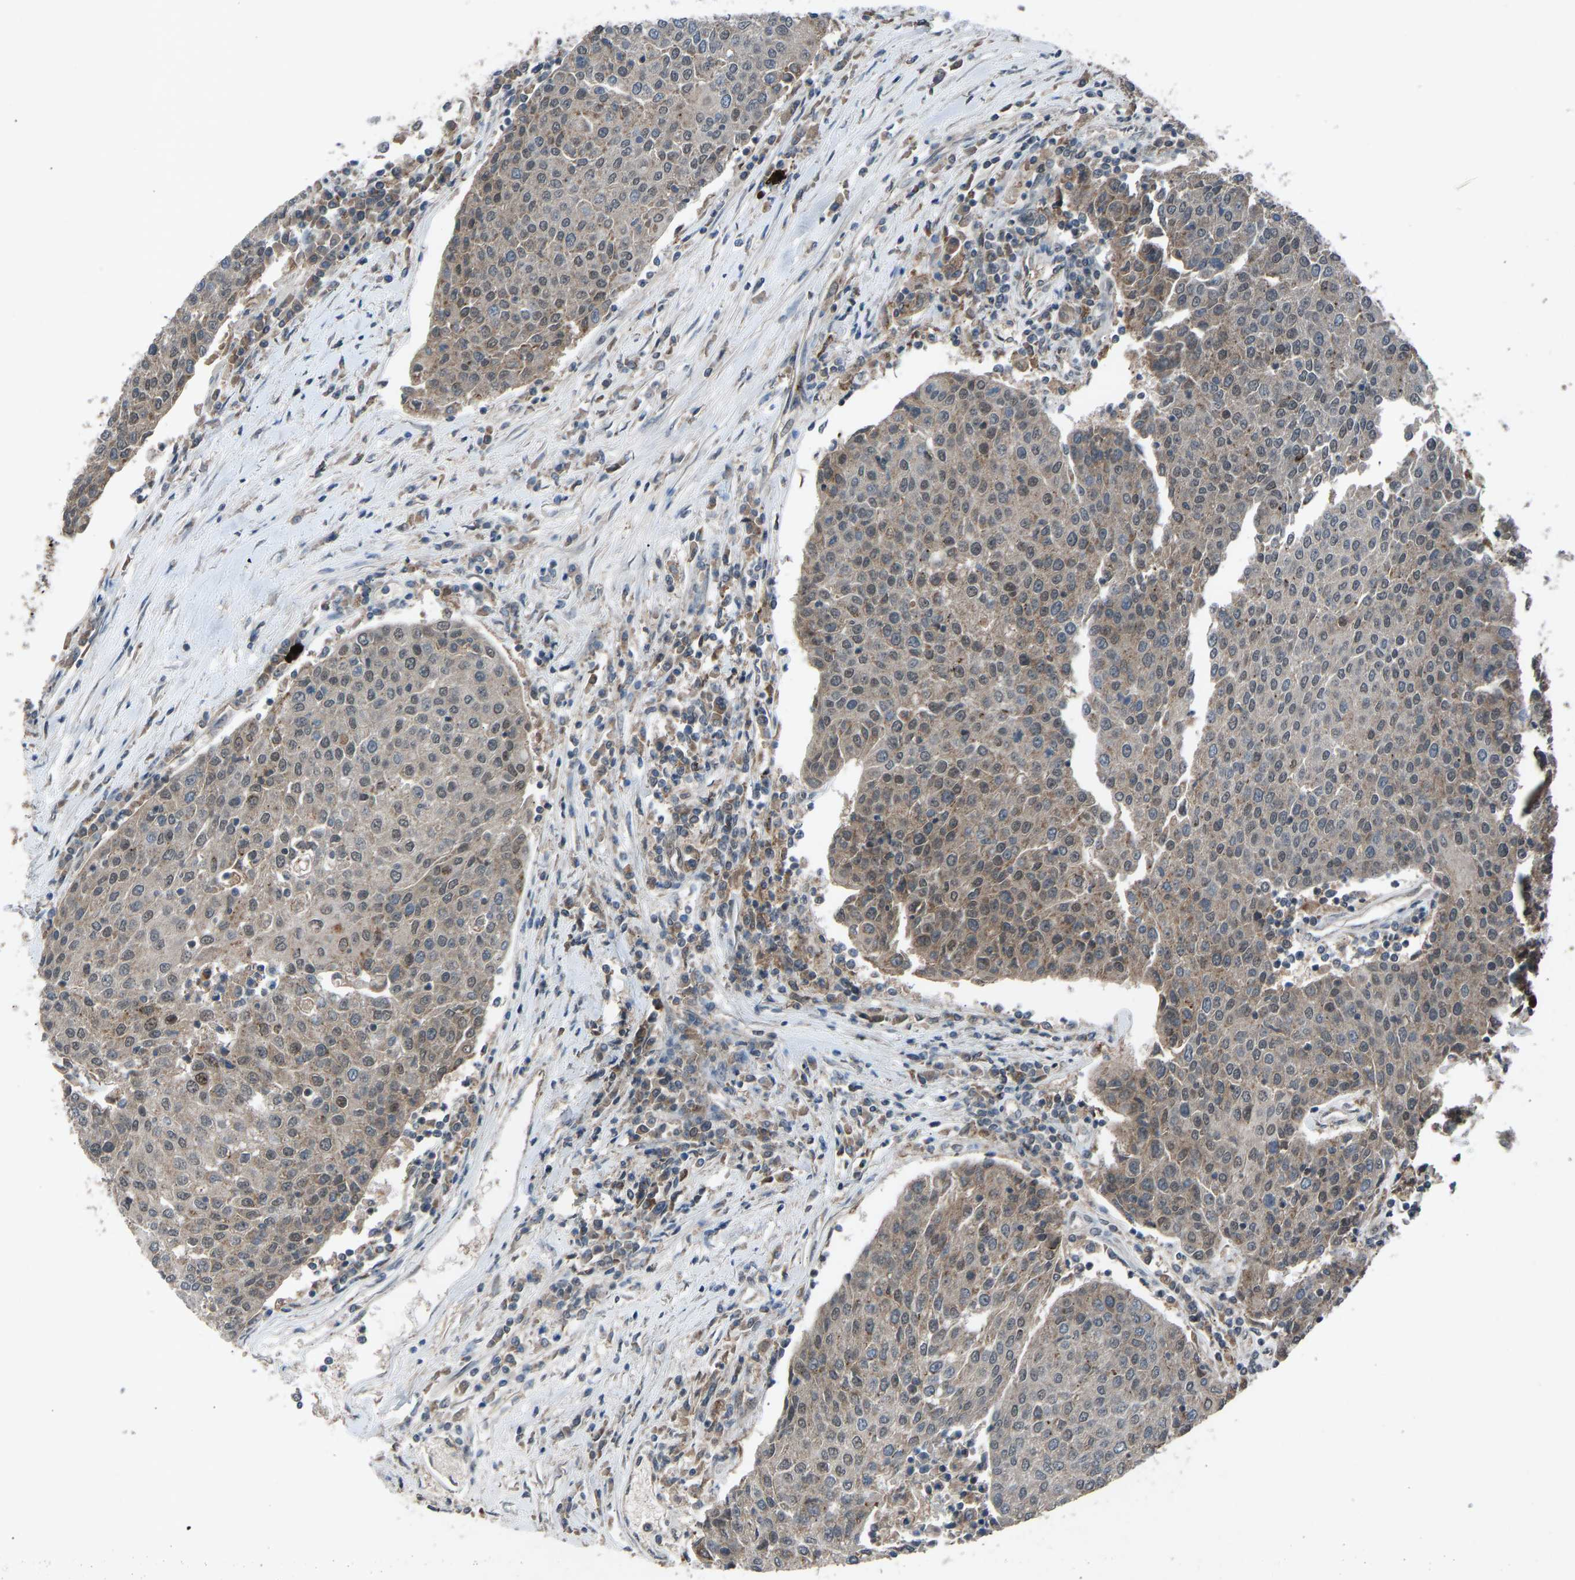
{"staining": {"intensity": "weak", "quantity": ">75%", "location": "cytoplasmic/membranous,nuclear"}, "tissue": "urothelial cancer", "cell_type": "Tumor cells", "image_type": "cancer", "snomed": [{"axis": "morphology", "description": "Urothelial carcinoma, High grade"}, {"axis": "topography", "description": "Urinary bladder"}], "caption": "Tumor cells show low levels of weak cytoplasmic/membranous and nuclear staining in about >75% of cells in human urothelial cancer.", "gene": "SLC43A1", "patient": {"sex": "female", "age": 85}}